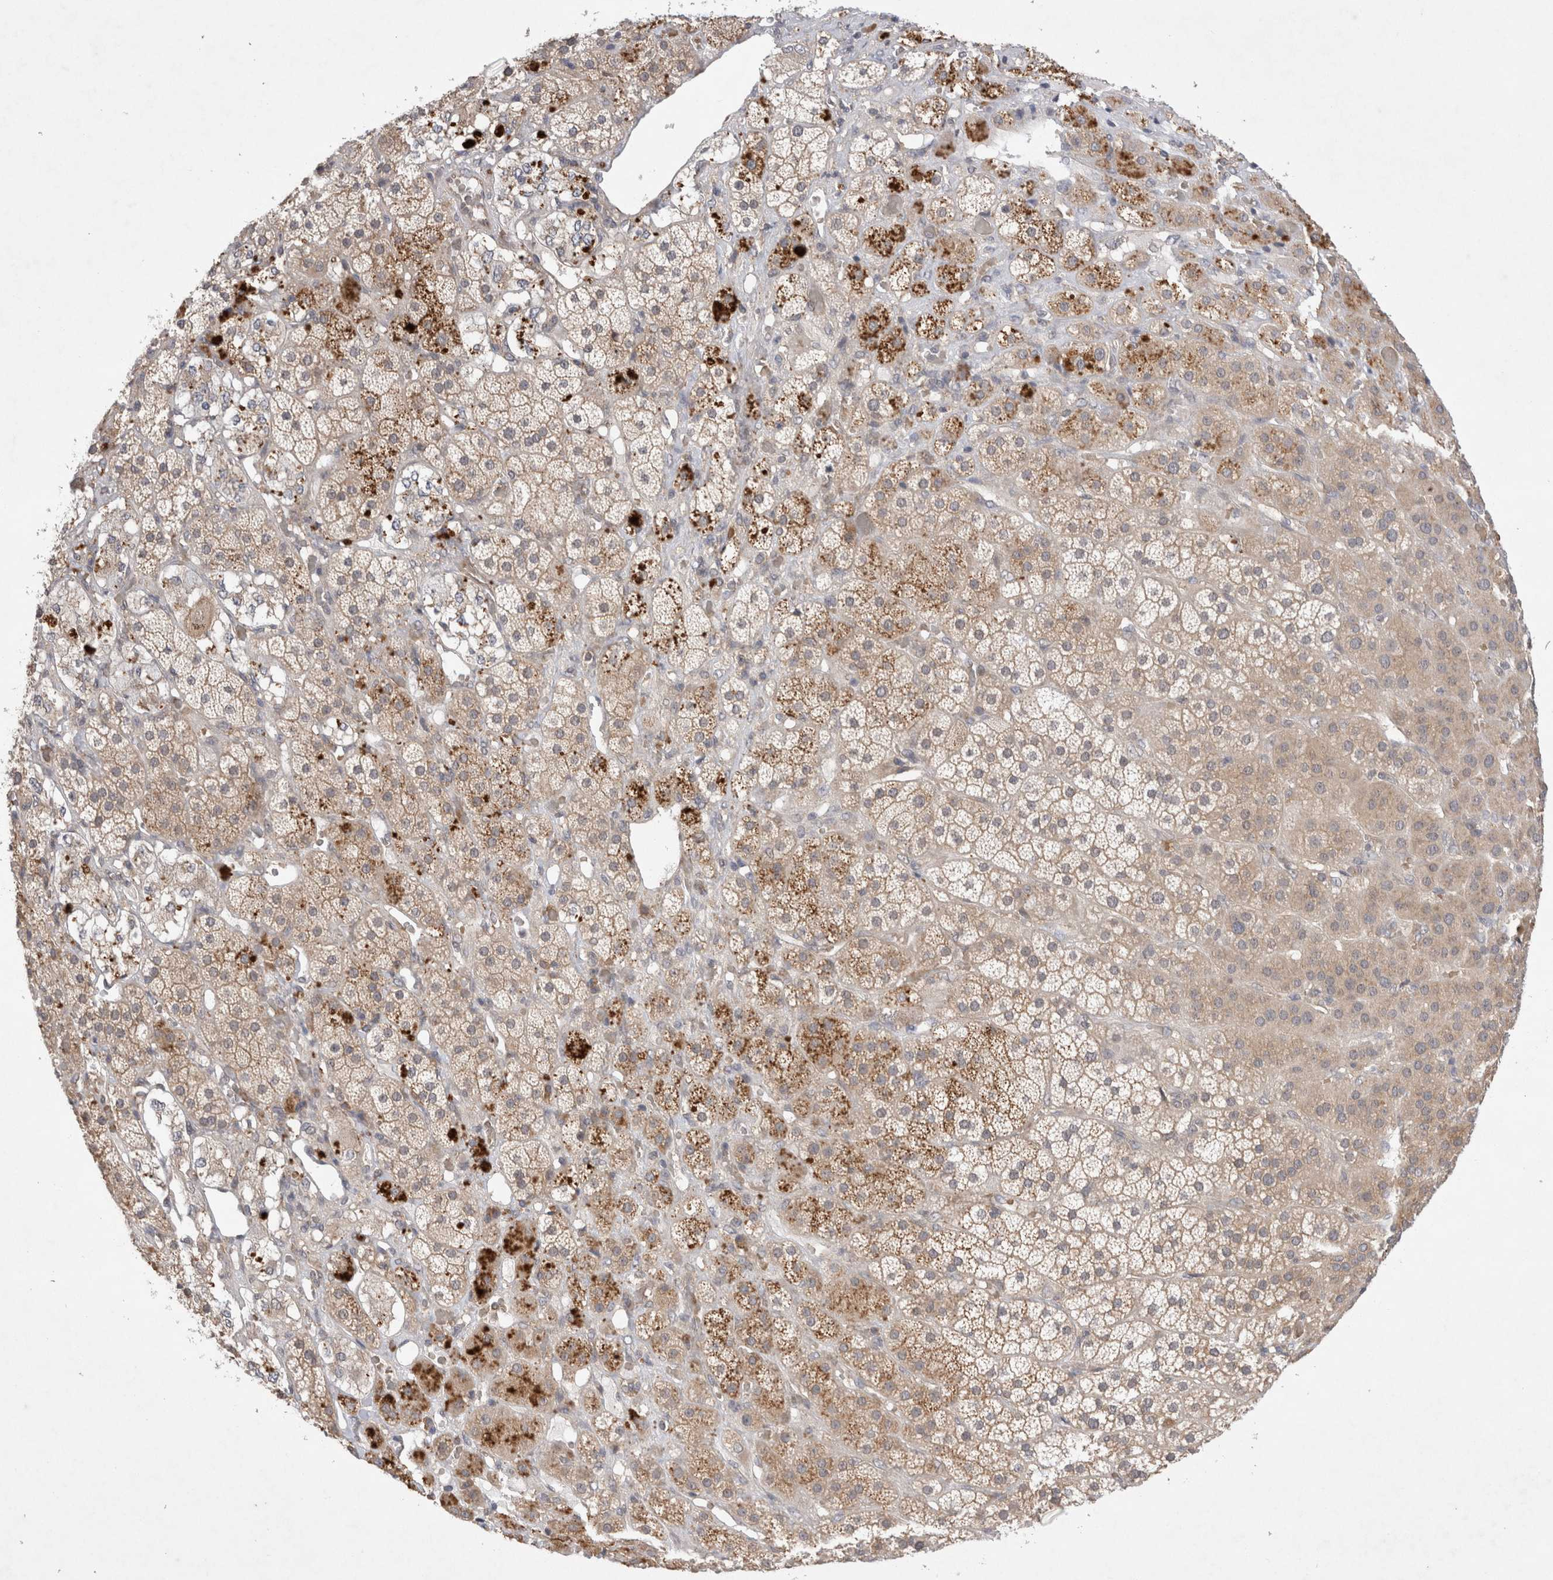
{"staining": {"intensity": "moderate", "quantity": "25%-75%", "location": "cytoplasmic/membranous"}, "tissue": "adrenal gland", "cell_type": "Glandular cells", "image_type": "normal", "snomed": [{"axis": "morphology", "description": "Normal tissue, NOS"}, {"axis": "topography", "description": "Adrenal gland"}], "caption": "Immunohistochemical staining of benign adrenal gland shows medium levels of moderate cytoplasmic/membranous expression in approximately 25%-75% of glandular cells. The protein is stained brown, and the nuclei are stained in blue (DAB (3,3'-diaminobenzidine) IHC with brightfield microscopy, high magnification).", "gene": "EIF3E", "patient": {"sex": "male", "age": 57}}